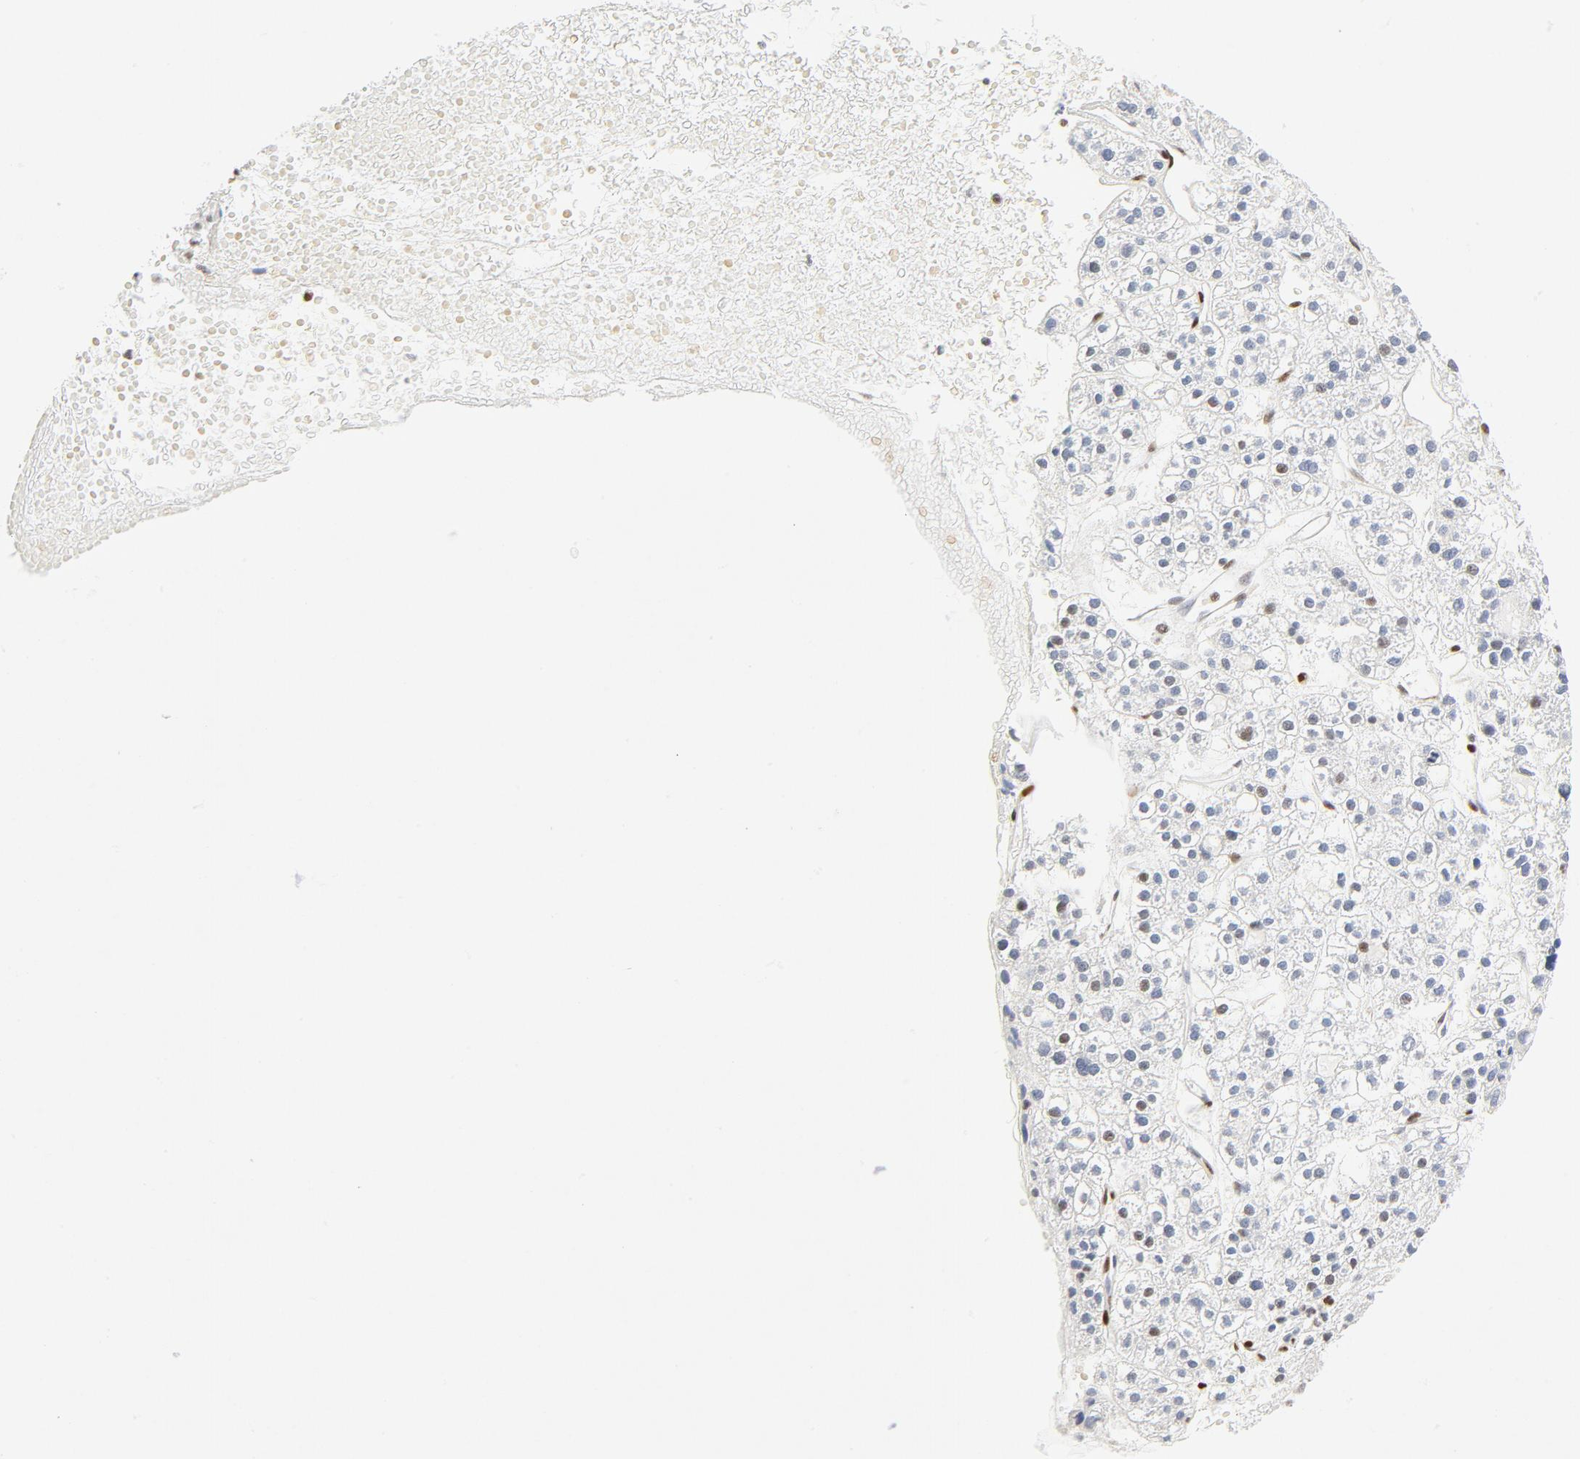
{"staining": {"intensity": "moderate", "quantity": ">75%", "location": "nuclear"}, "tissue": "liver cancer", "cell_type": "Tumor cells", "image_type": "cancer", "snomed": [{"axis": "morphology", "description": "Carcinoma, Hepatocellular, NOS"}, {"axis": "topography", "description": "Liver"}], "caption": "An immunohistochemistry photomicrograph of neoplastic tissue is shown. Protein staining in brown highlights moderate nuclear positivity in hepatocellular carcinoma (liver) within tumor cells.", "gene": "MEF2A", "patient": {"sex": "female", "age": 85}}